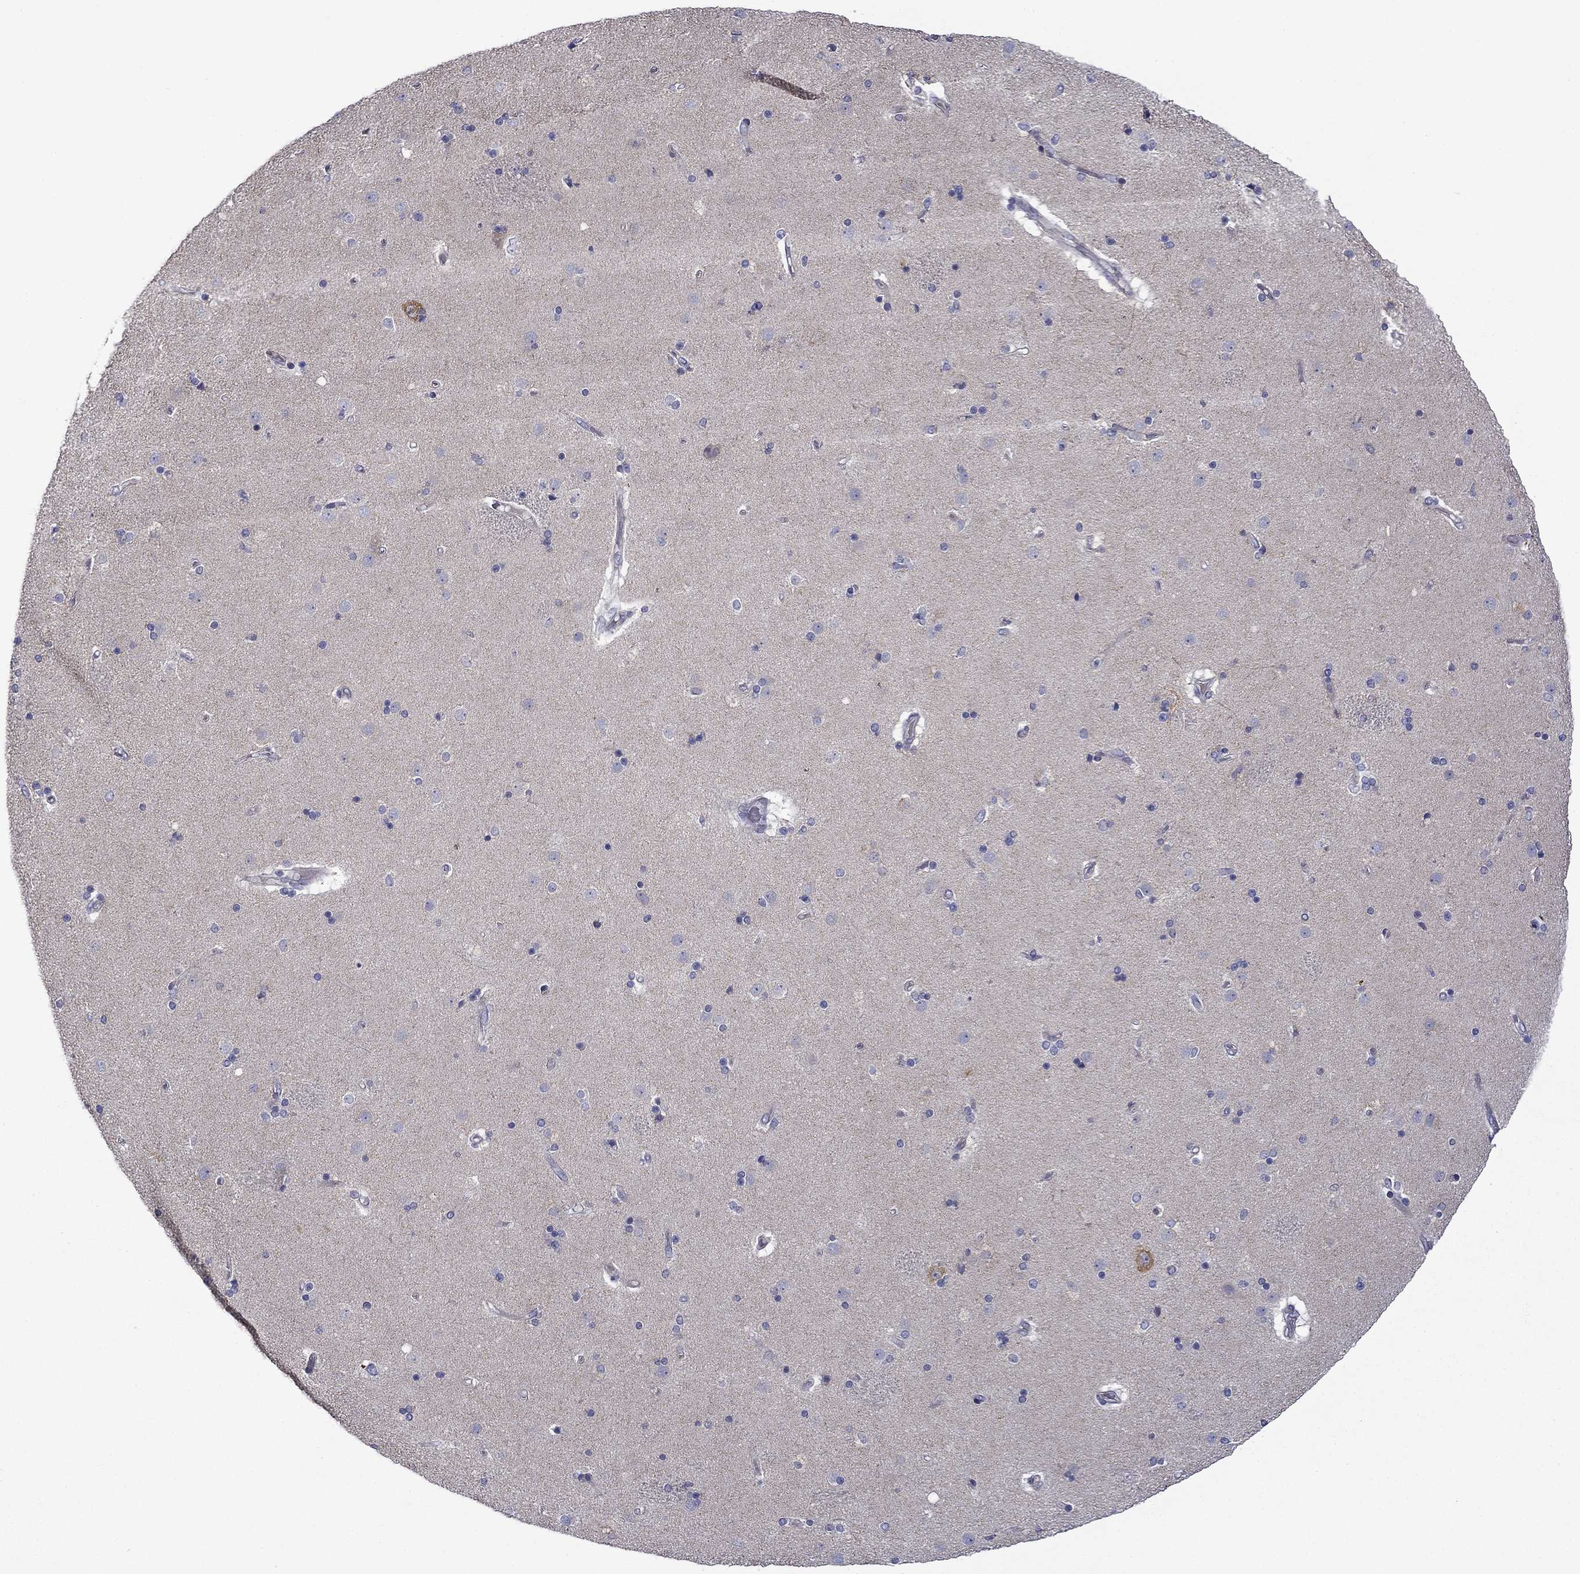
{"staining": {"intensity": "negative", "quantity": "none", "location": "none"}, "tissue": "caudate", "cell_type": "Glial cells", "image_type": "normal", "snomed": [{"axis": "morphology", "description": "Normal tissue, NOS"}, {"axis": "topography", "description": "Lateral ventricle wall"}], "caption": "A high-resolution image shows immunohistochemistry staining of benign caudate, which exhibits no significant staining in glial cells. (Stains: DAB immunohistochemistry (IHC) with hematoxylin counter stain, Microscopy: brightfield microscopy at high magnification).", "gene": "SPATA7", "patient": {"sex": "female", "age": 71}}